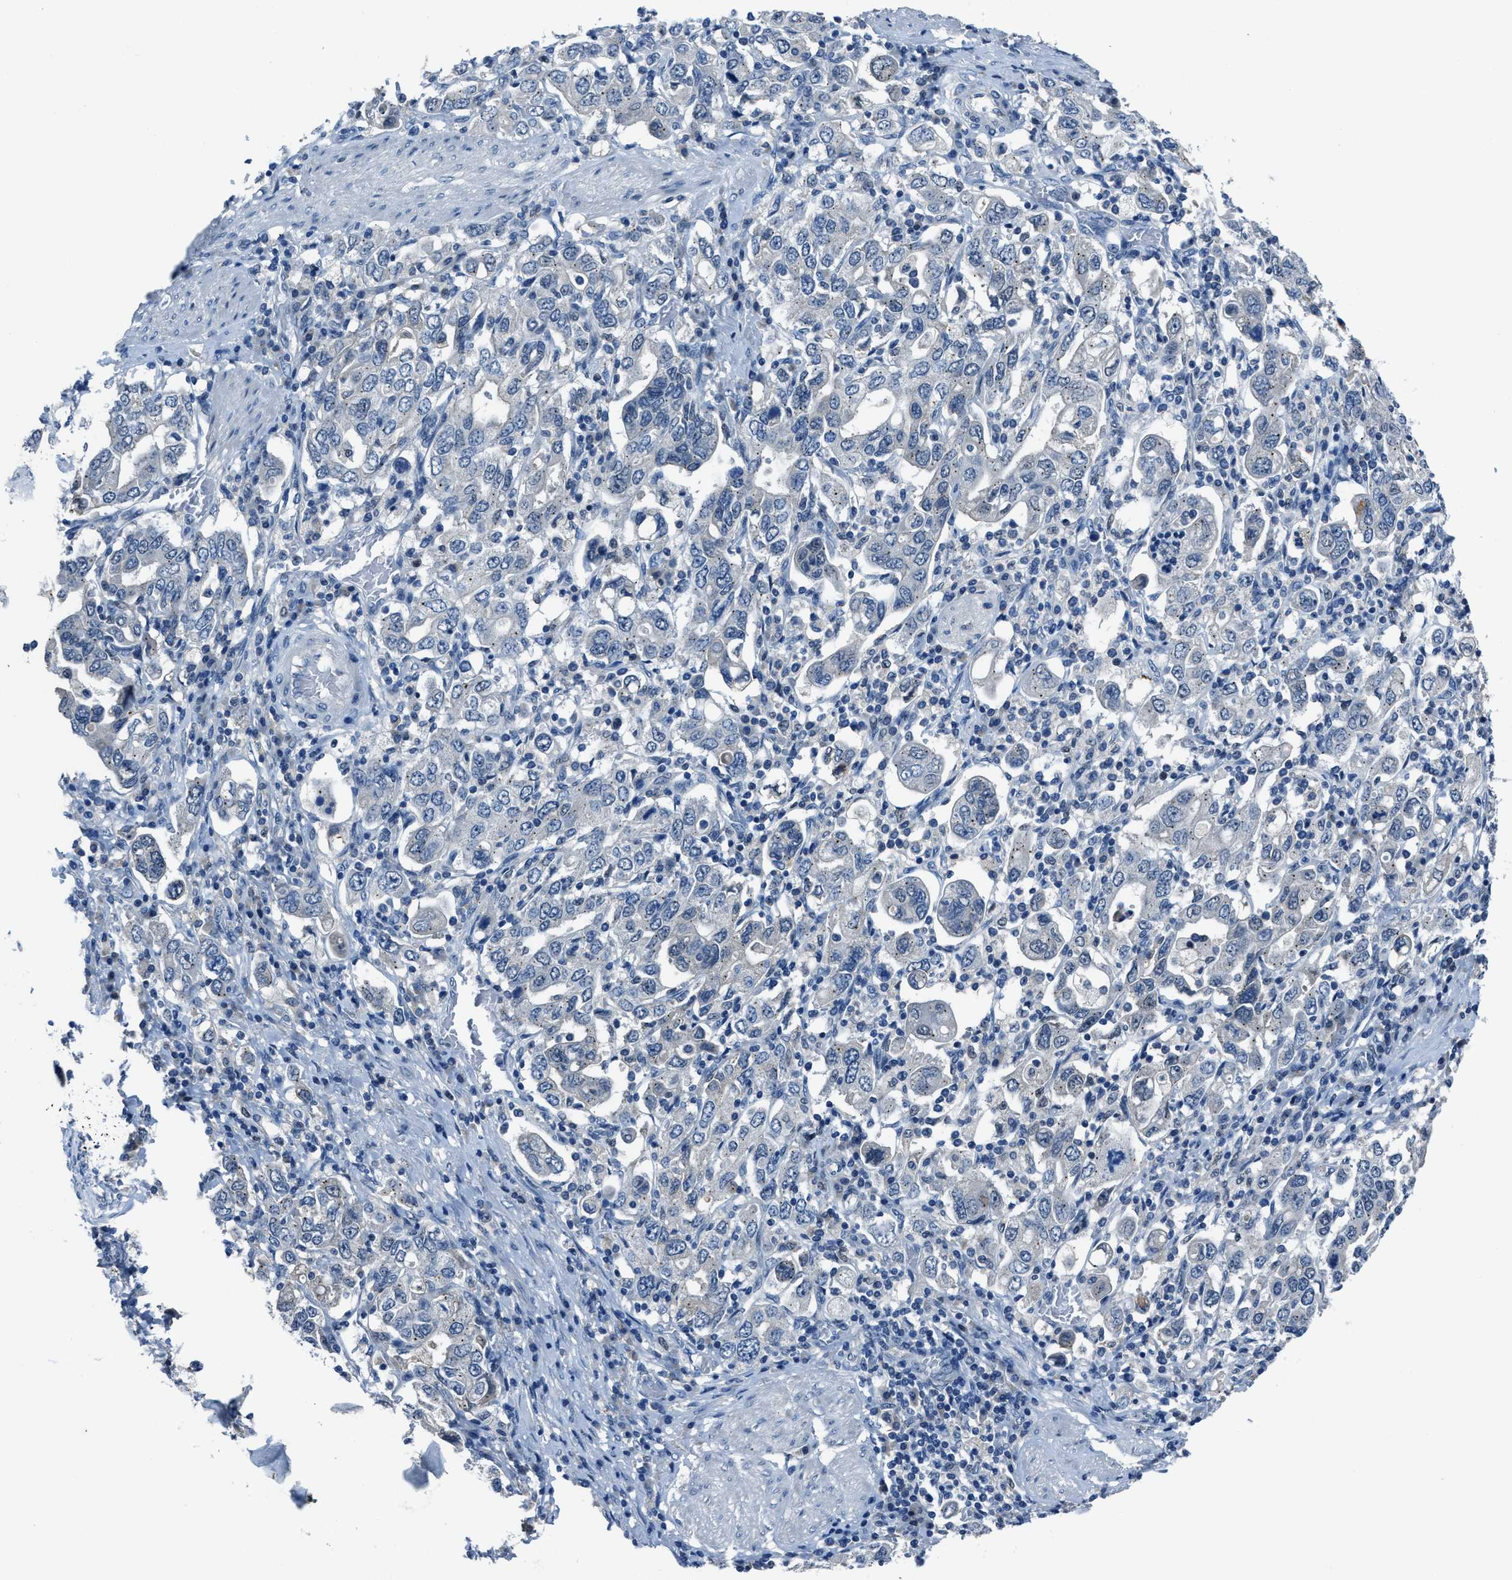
{"staining": {"intensity": "negative", "quantity": "none", "location": "none"}, "tissue": "stomach cancer", "cell_type": "Tumor cells", "image_type": "cancer", "snomed": [{"axis": "morphology", "description": "Adenocarcinoma, NOS"}, {"axis": "topography", "description": "Stomach, upper"}], "caption": "This histopathology image is of adenocarcinoma (stomach) stained with IHC to label a protein in brown with the nuclei are counter-stained blue. There is no expression in tumor cells.", "gene": "DUSP19", "patient": {"sex": "male", "age": 62}}